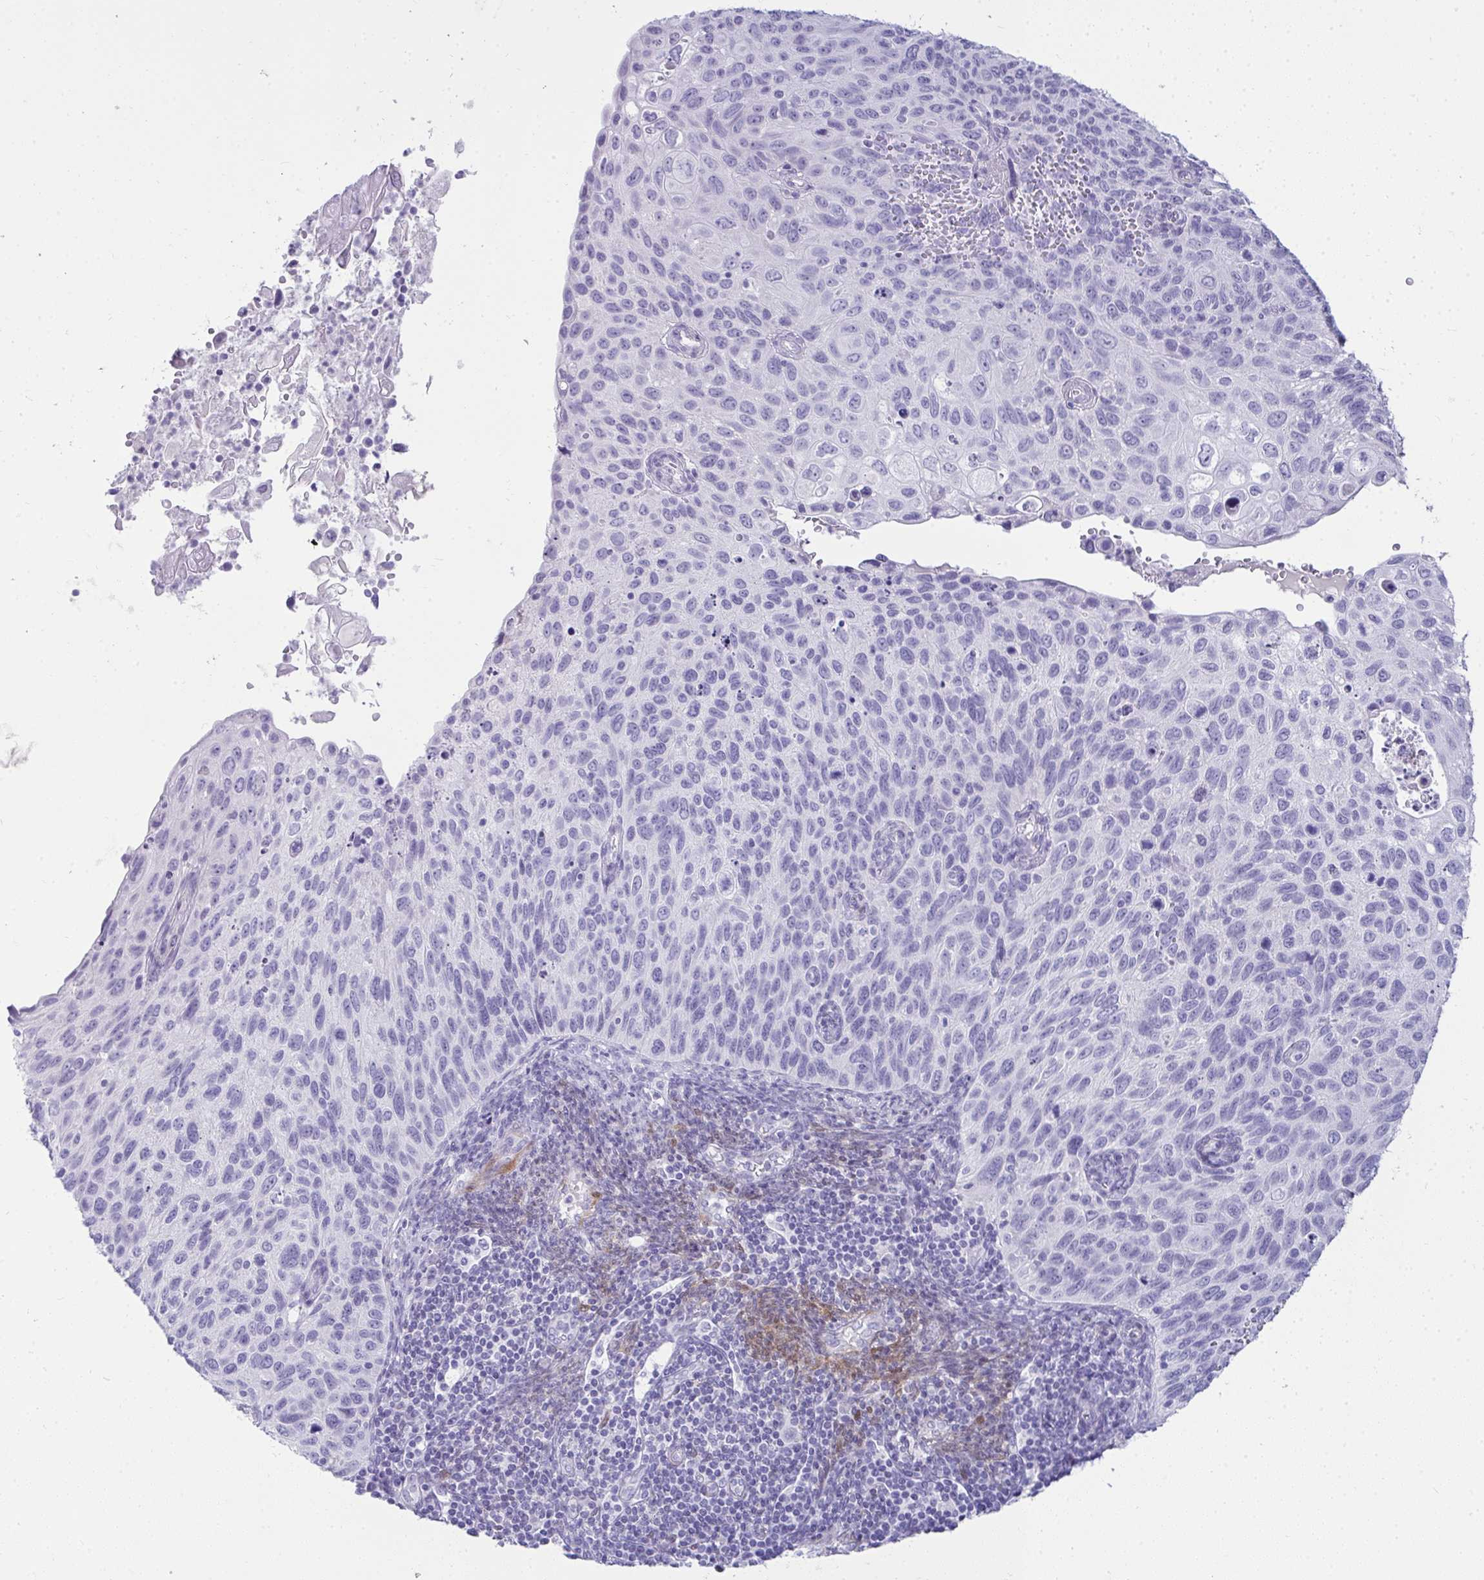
{"staining": {"intensity": "negative", "quantity": "none", "location": "none"}, "tissue": "cervical cancer", "cell_type": "Tumor cells", "image_type": "cancer", "snomed": [{"axis": "morphology", "description": "Squamous cell carcinoma, NOS"}, {"axis": "topography", "description": "Cervix"}], "caption": "DAB (3,3'-diaminobenzidine) immunohistochemical staining of squamous cell carcinoma (cervical) shows no significant expression in tumor cells.", "gene": "HSPB6", "patient": {"sex": "female", "age": 70}}